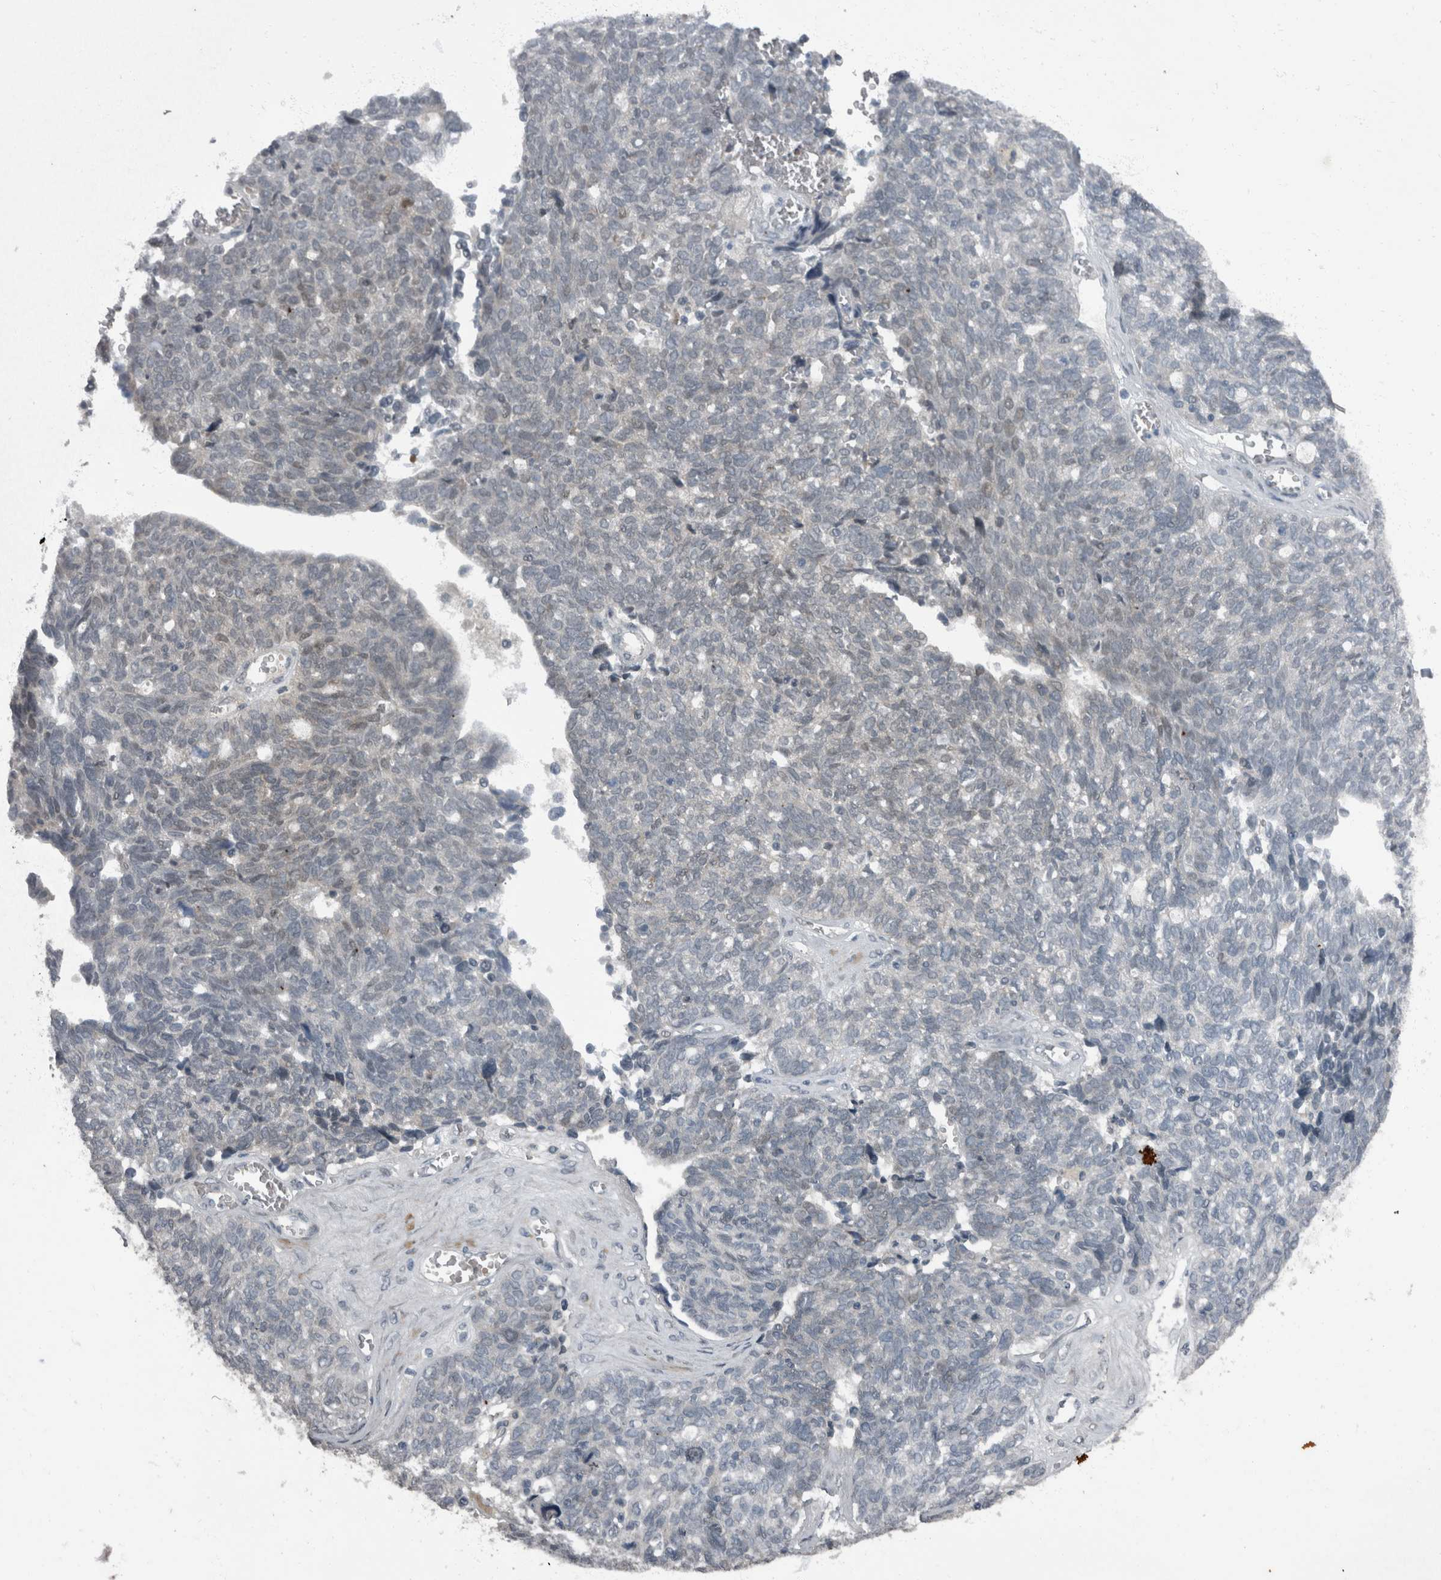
{"staining": {"intensity": "negative", "quantity": "none", "location": "none"}, "tissue": "ovarian cancer", "cell_type": "Tumor cells", "image_type": "cancer", "snomed": [{"axis": "morphology", "description": "Cystadenocarcinoma, serous, NOS"}, {"axis": "topography", "description": "Ovary"}], "caption": "DAB (3,3'-diaminobenzidine) immunohistochemical staining of serous cystadenocarcinoma (ovarian) displays no significant expression in tumor cells.", "gene": "WDR33", "patient": {"sex": "female", "age": 79}}